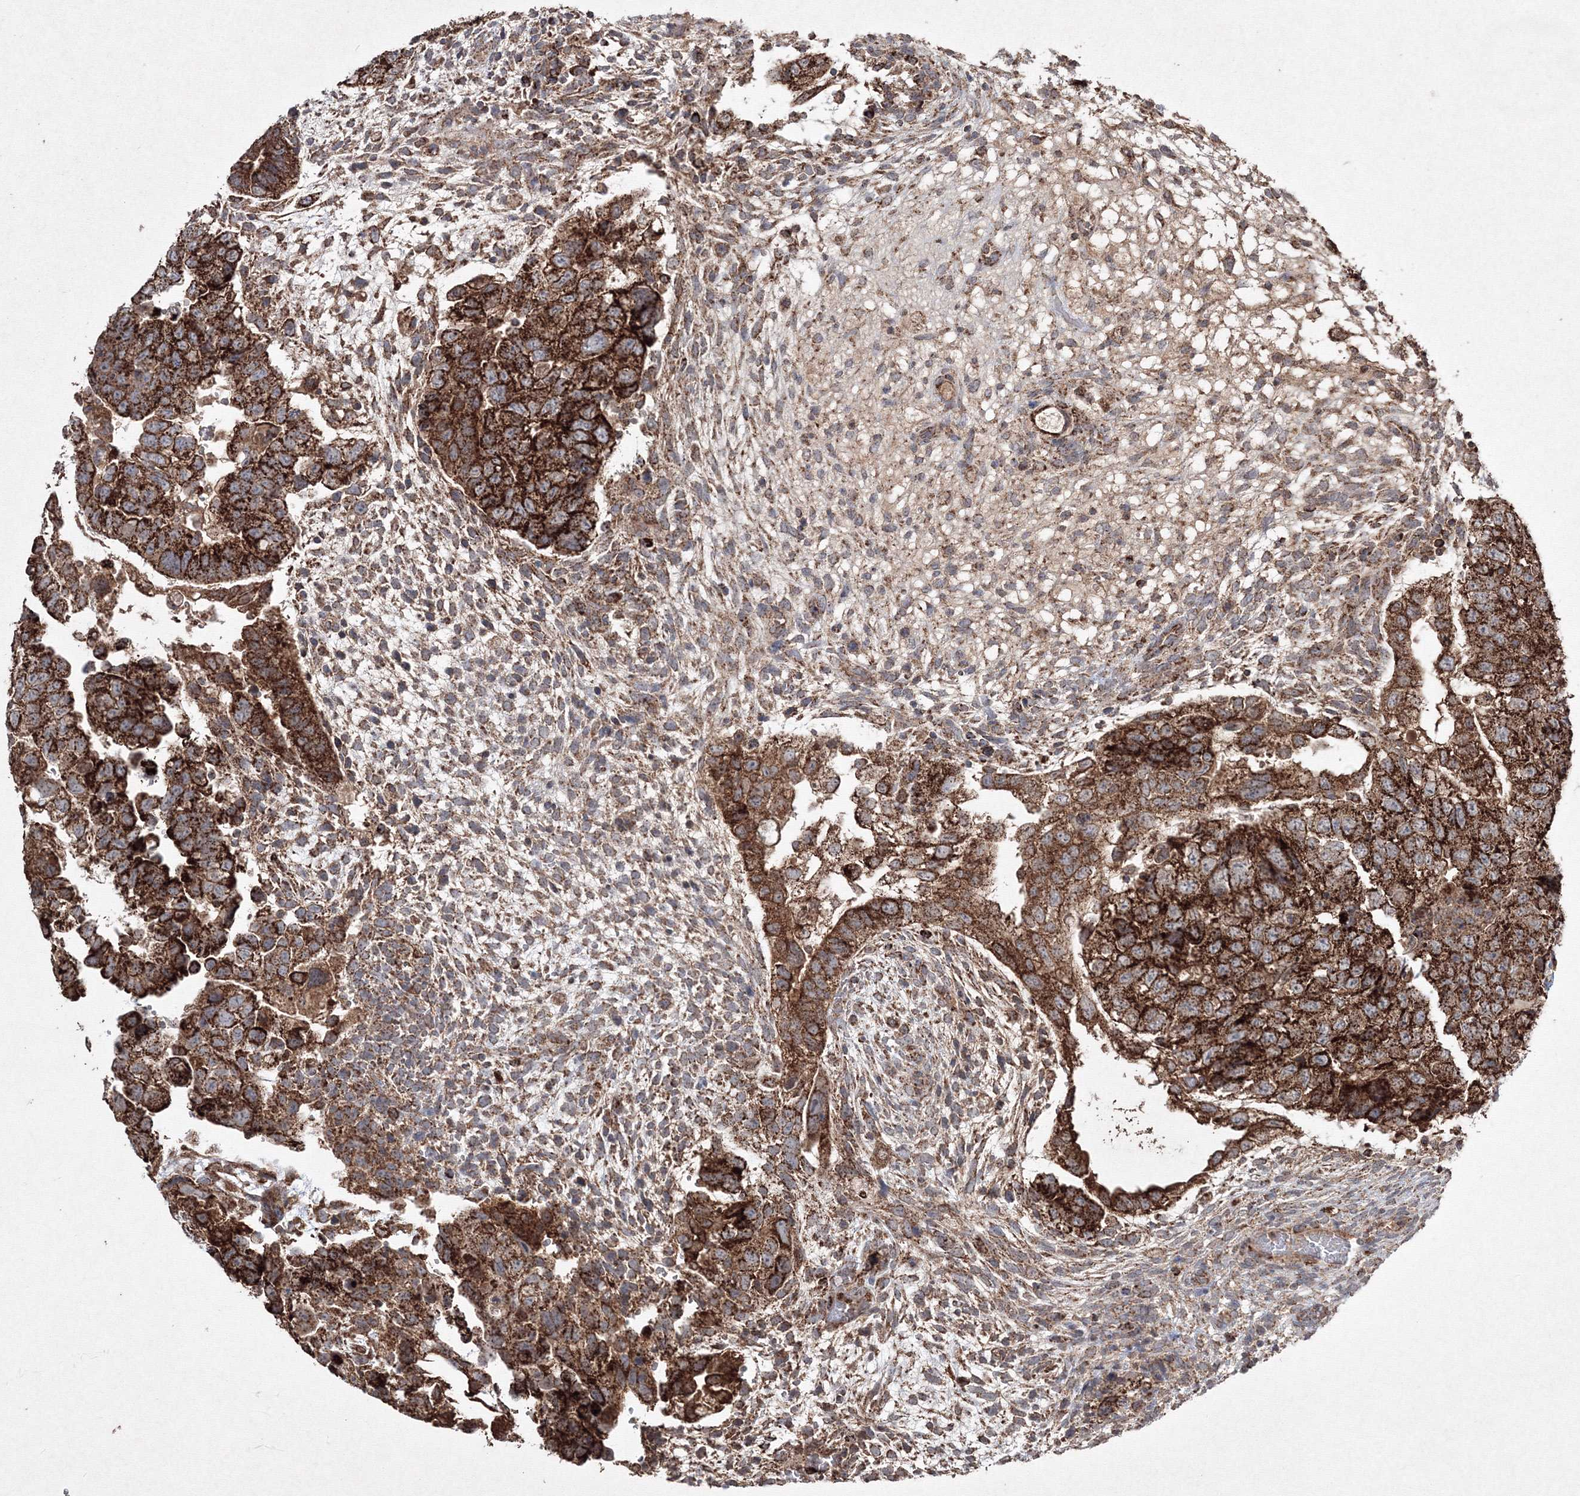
{"staining": {"intensity": "strong", "quantity": ">75%", "location": "cytoplasmic/membranous"}, "tissue": "testis cancer", "cell_type": "Tumor cells", "image_type": "cancer", "snomed": [{"axis": "morphology", "description": "Carcinoma, Embryonal, NOS"}, {"axis": "topography", "description": "Testis"}], "caption": "Tumor cells display high levels of strong cytoplasmic/membranous staining in approximately >75% of cells in embryonal carcinoma (testis).", "gene": "GRSF1", "patient": {"sex": "male", "age": 37}}